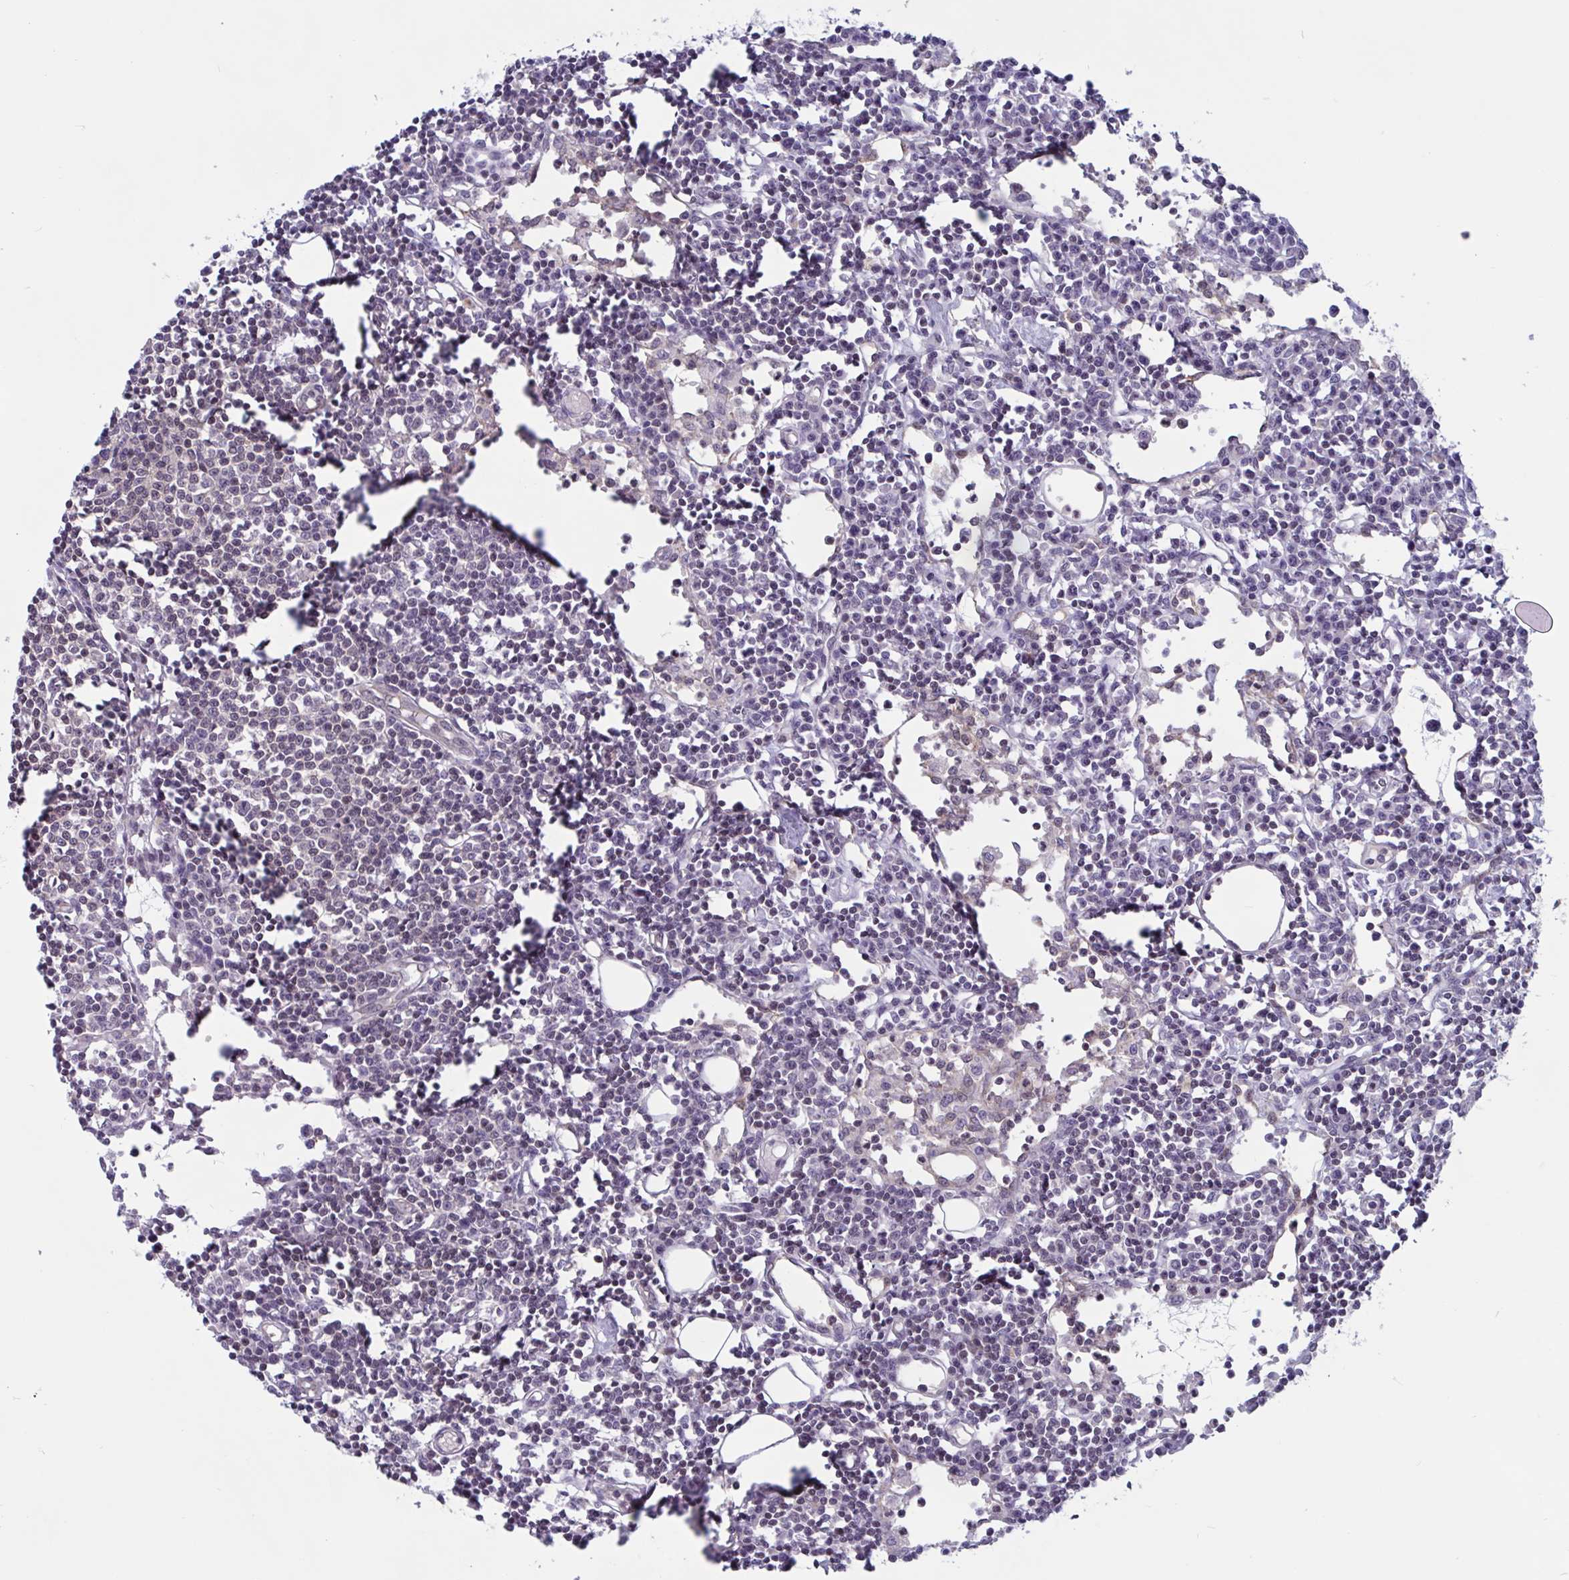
{"staining": {"intensity": "negative", "quantity": "none", "location": "none"}, "tissue": "lymph node", "cell_type": "Germinal center cells", "image_type": "normal", "snomed": [{"axis": "morphology", "description": "Normal tissue, NOS"}, {"axis": "topography", "description": "Lymph node"}], "caption": "Lymph node was stained to show a protein in brown. There is no significant expression in germinal center cells.", "gene": "TSN", "patient": {"sex": "female", "age": 78}}